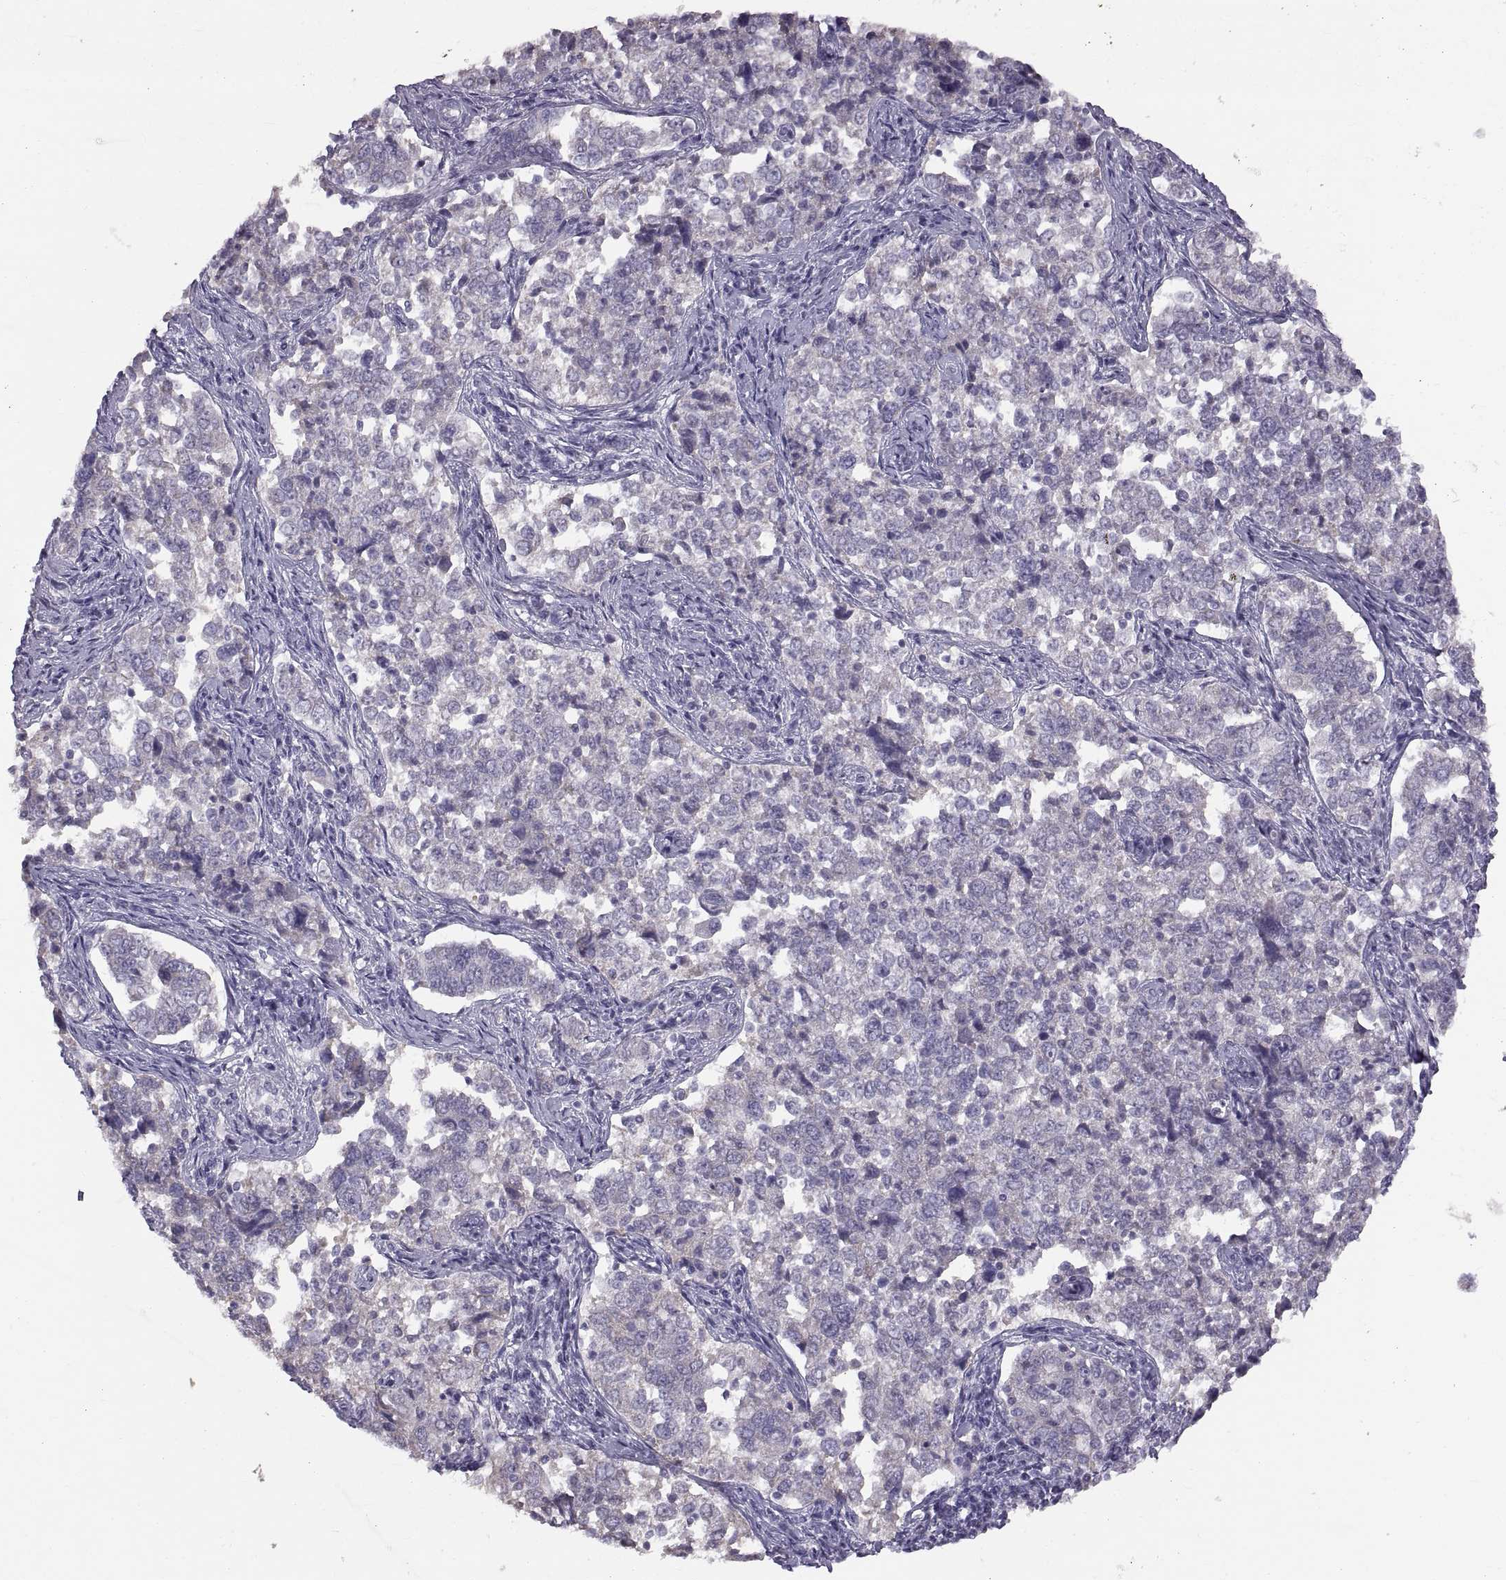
{"staining": {"intensity": "negative", "quantity": "none", "location": "none"}, "tissue": "endometrial cancer", "cell_type": "Tumor cells", "image_type": "cancer", "snomed": [{"axis": "morphology", "description": "Adenocarcinoma, NOS"}, {"axis": "topography", "description": "Endometrium"}], "caption": "The IHC histopathology image has no significant staining in tumor cells of adenocarcinoma (endometrial) tissue.", "gene": "WBP2NL", "patient": {"sex": "female", "age": 43}}